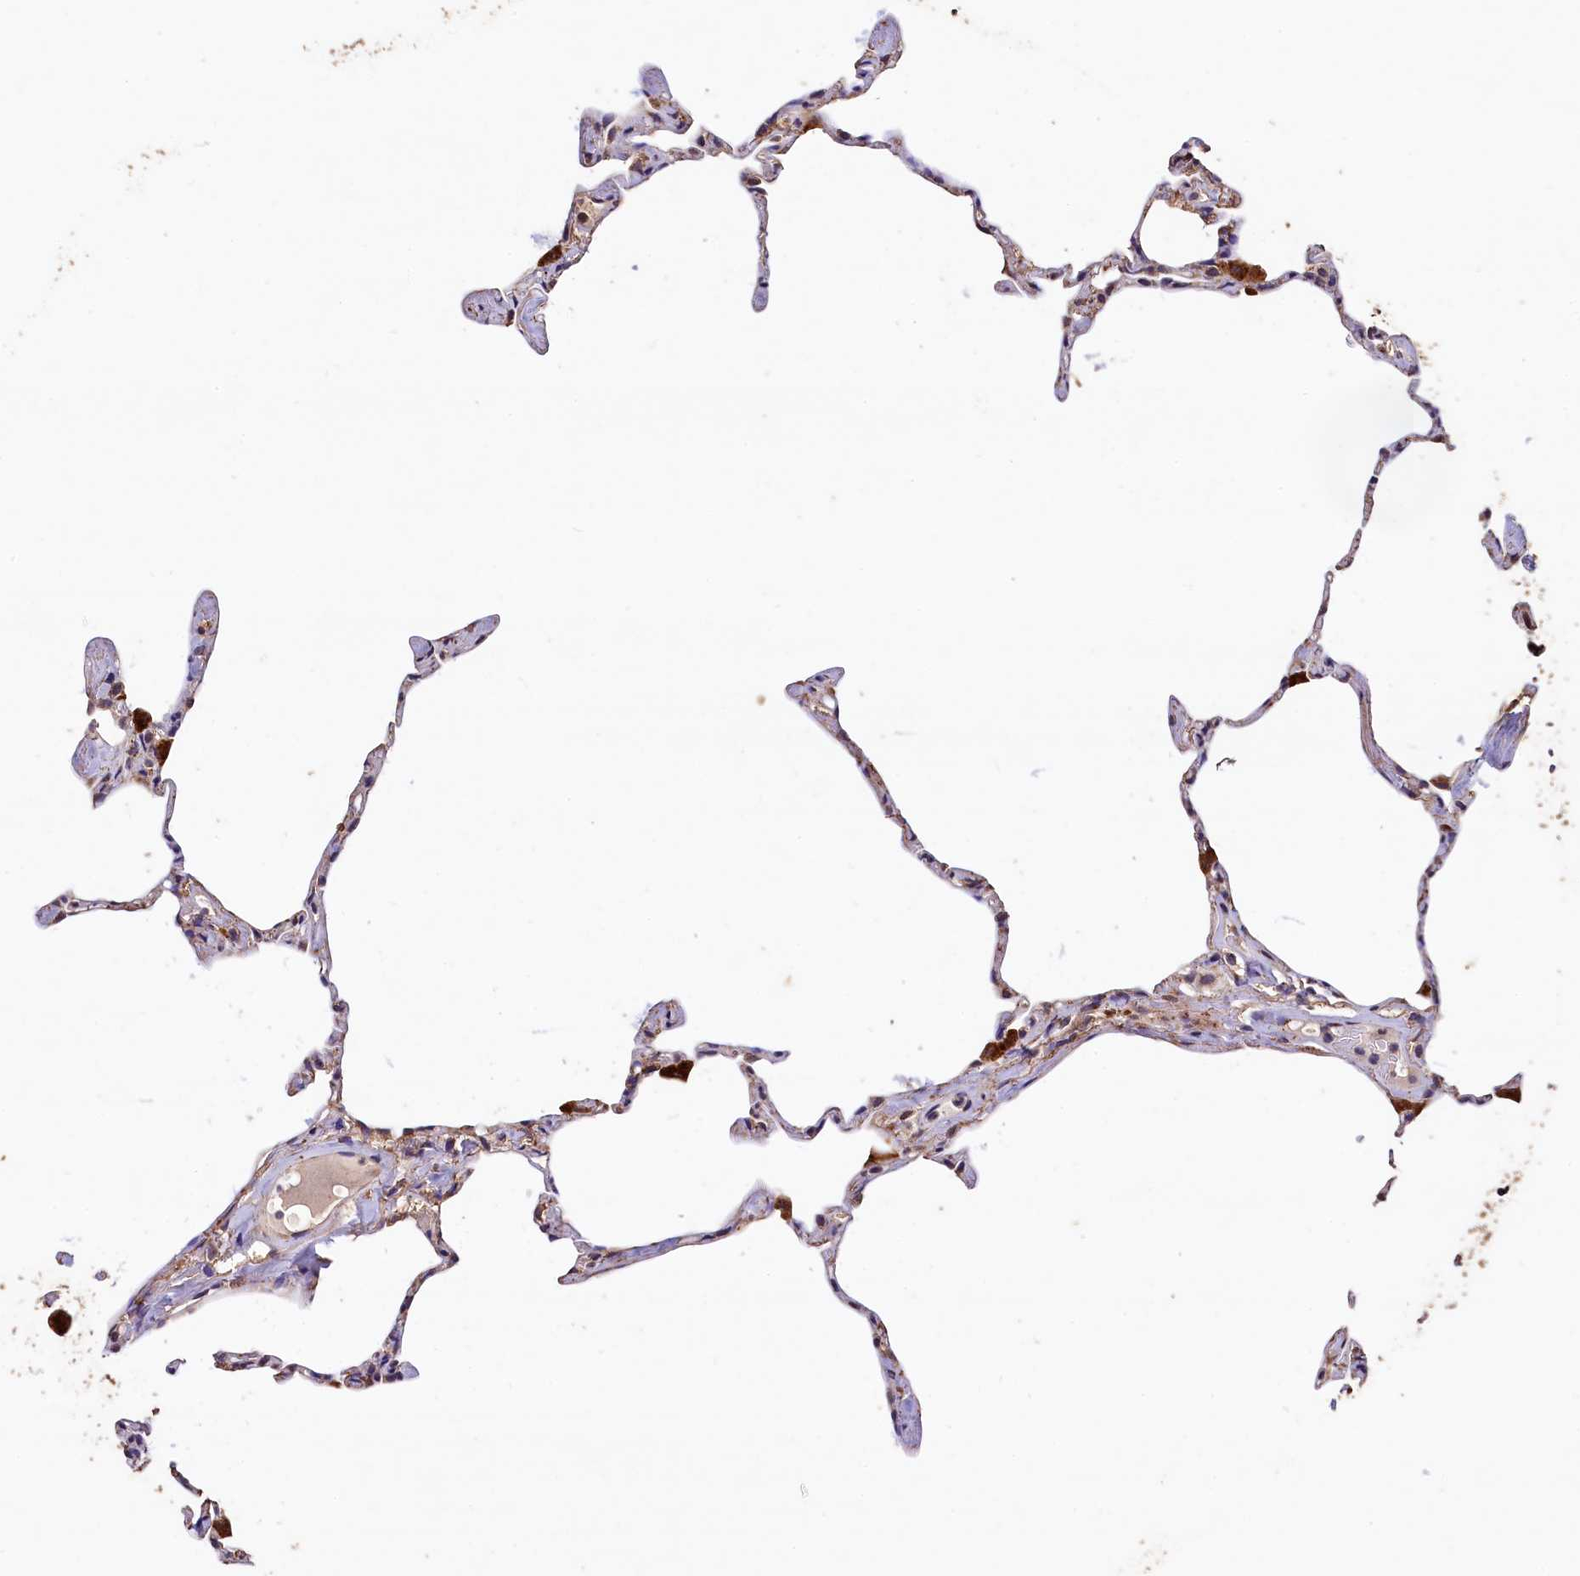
{"staining": {"intensity": "weak", "quantity": "25%-75%", "location": "cytoplasmic/membranous"}, "tissue": "lung", "cell_type": "Alveolar cells", "image_type": "normal", "snomed": [{"axis": "morphology", "description": "Normal tissue, NOS"}, {"axis": "topography", "description": "Lung"}], "caption": "Brown immunohistochemical staining in benign human lung shows weak cytoplasmic/membranous staining in approximately 25%-75% of alveolar cells.", "gene": "LSM4", "patient": {"sex": "male", "age": 65}}